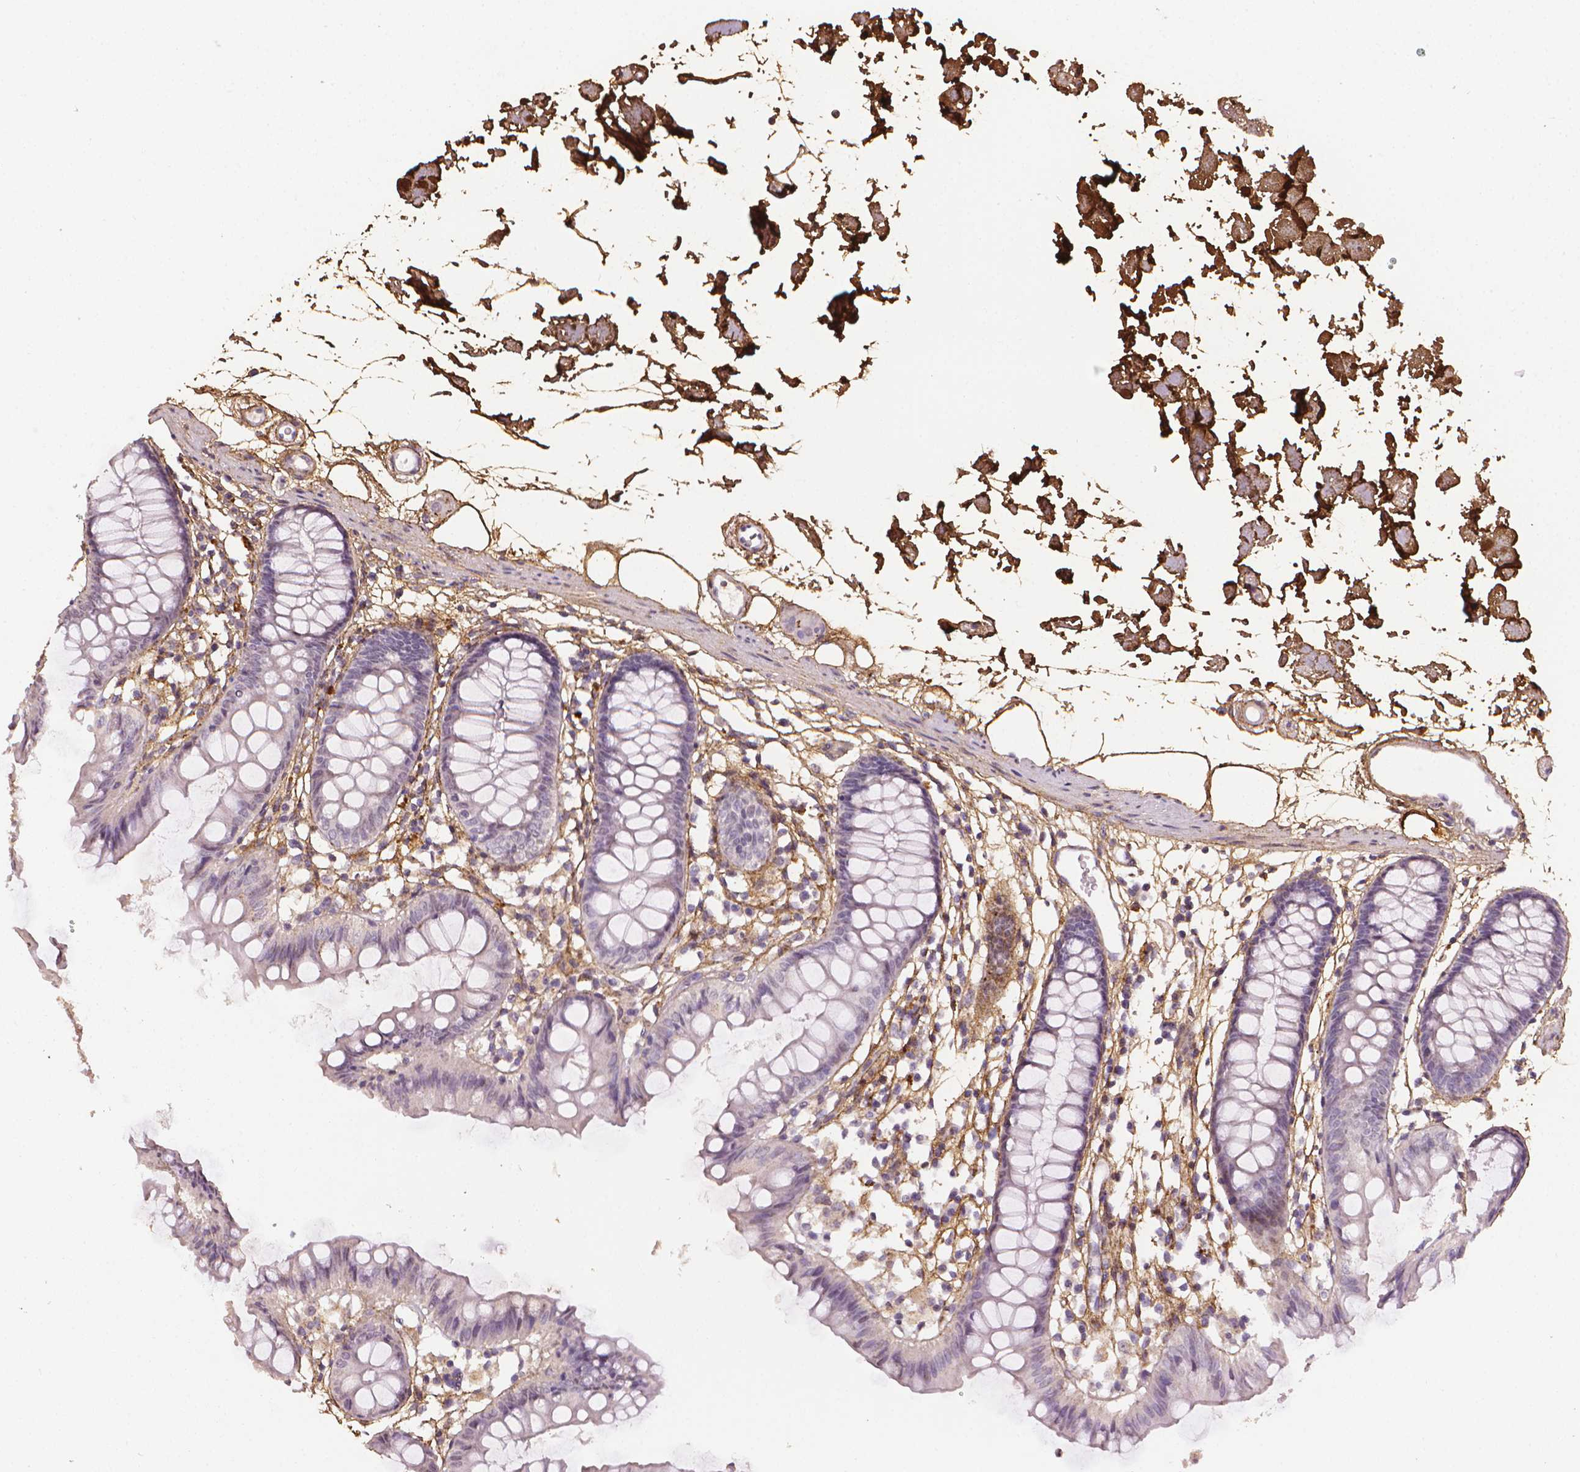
{"staining": {"intensity": "negative", "quantity": "none", "location": "none"}, "tissue": "colon", "cell_type": "Endothelial cells", "image_type": "normal", "snomed": [{"axis": "morphology", "description": "Normal tissue, NOS"}, {"axis": "topography", "description": "Colon"}], "caption": "An immunohistochemistry (IHC) histopathology image of benign colon is shown. There is no staining in endothelial cells of colon. (Immunohistochemistry (ihc), brightfield microscopy, high magnification).", "gene": "DCN", "patient": {"sex": "female", "age": 84}}